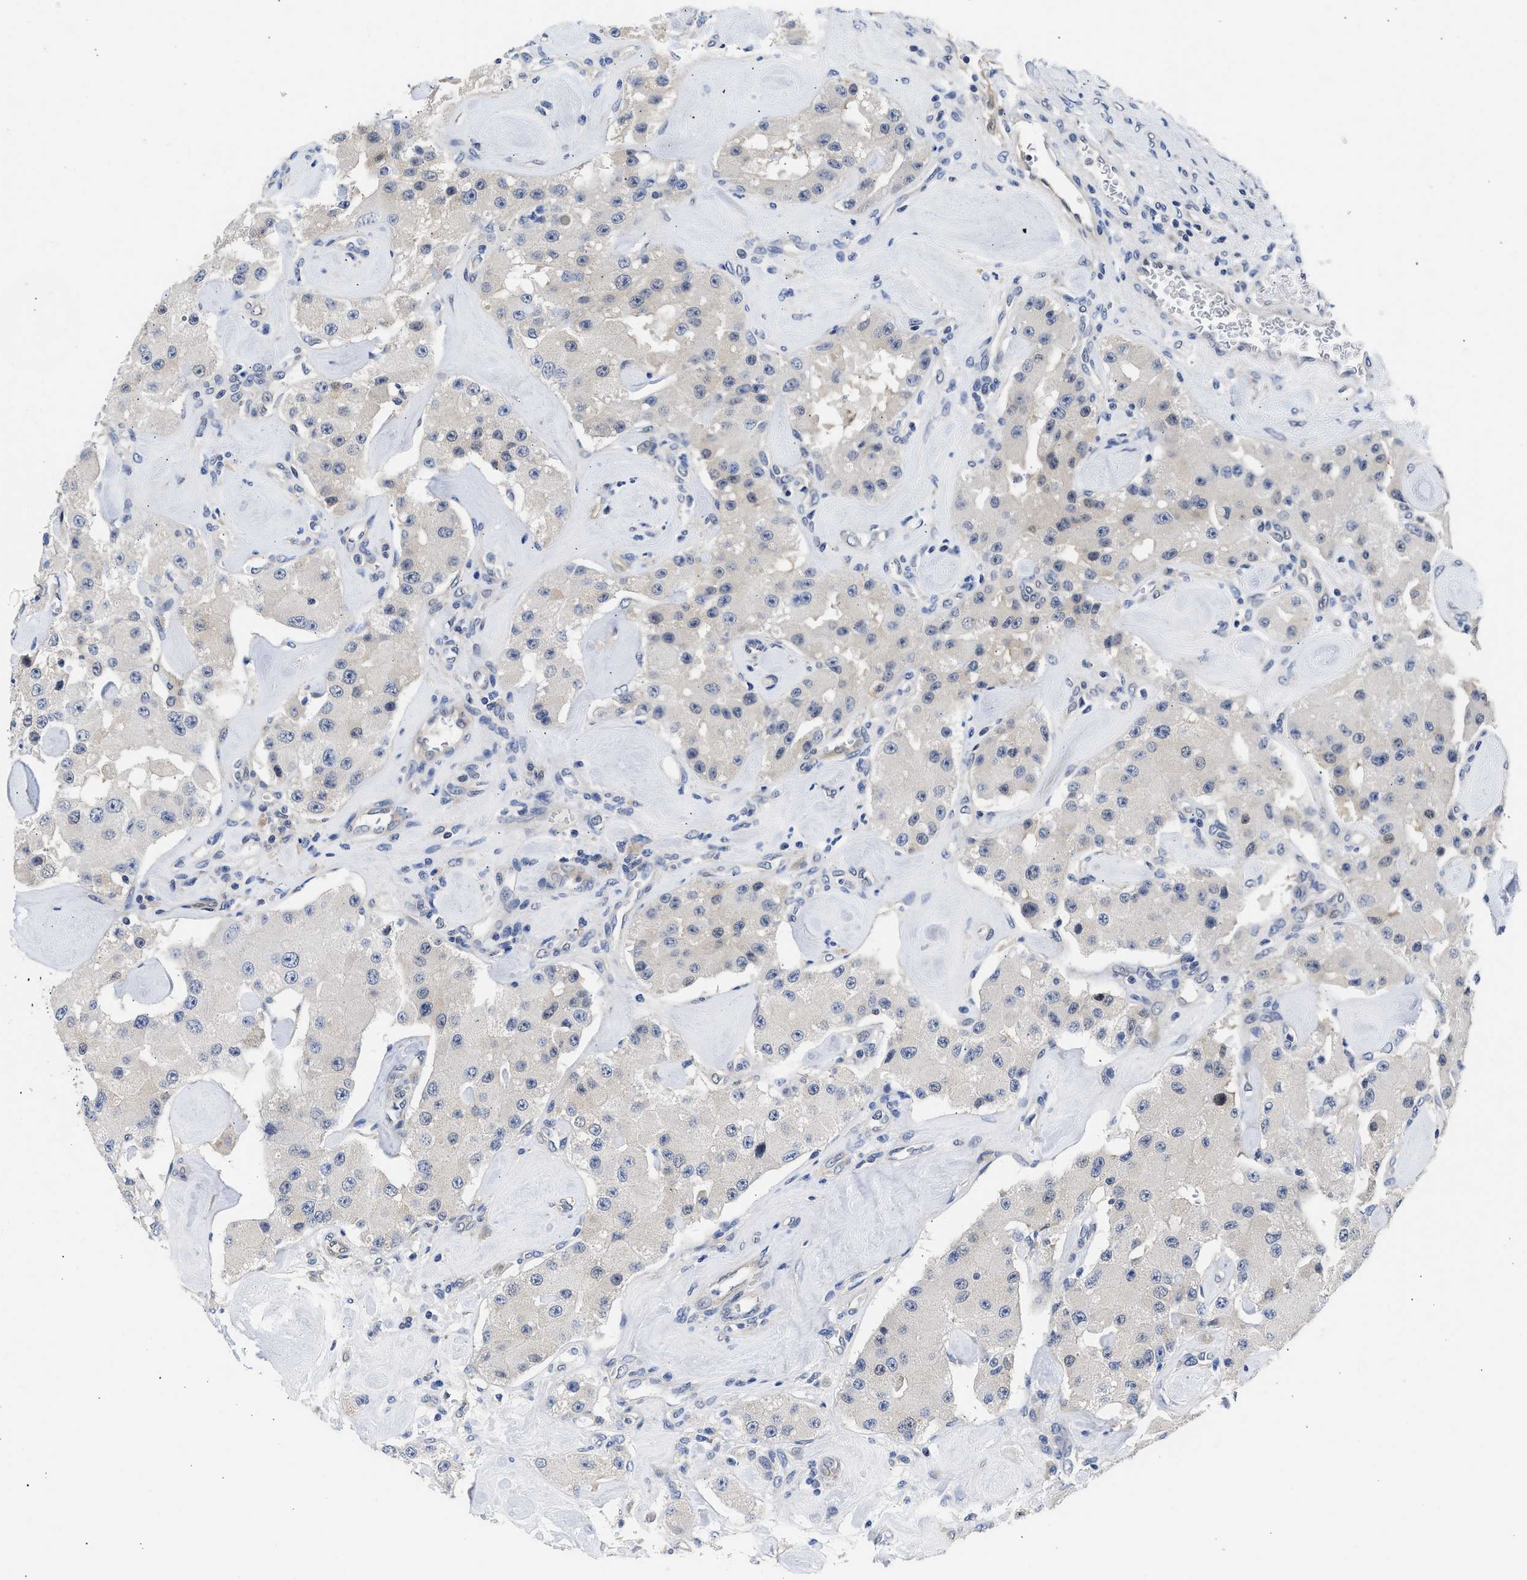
{"staining": {"intensity": "negative", "quantity": "none", "location": "none"}, "tissue": "carcinoid", "cell_type": "Tumor cells", "image_type": "cancer", "snomed": [{"axis": "morphology", "description": "Carcinoid, malignant, NOS"}, {"axis": "topography", "description": "Pancreas"}], "caption": "Immunohistochemistry histopathology image of human carcinoid stained for a protein (brown), which displays no positivity in tumor cells. (Brightfield microscopy of DAB immunohistochemistry at high magnification).", "gene": "XPO5", "patient": {"sex": "male", "age": 41}}